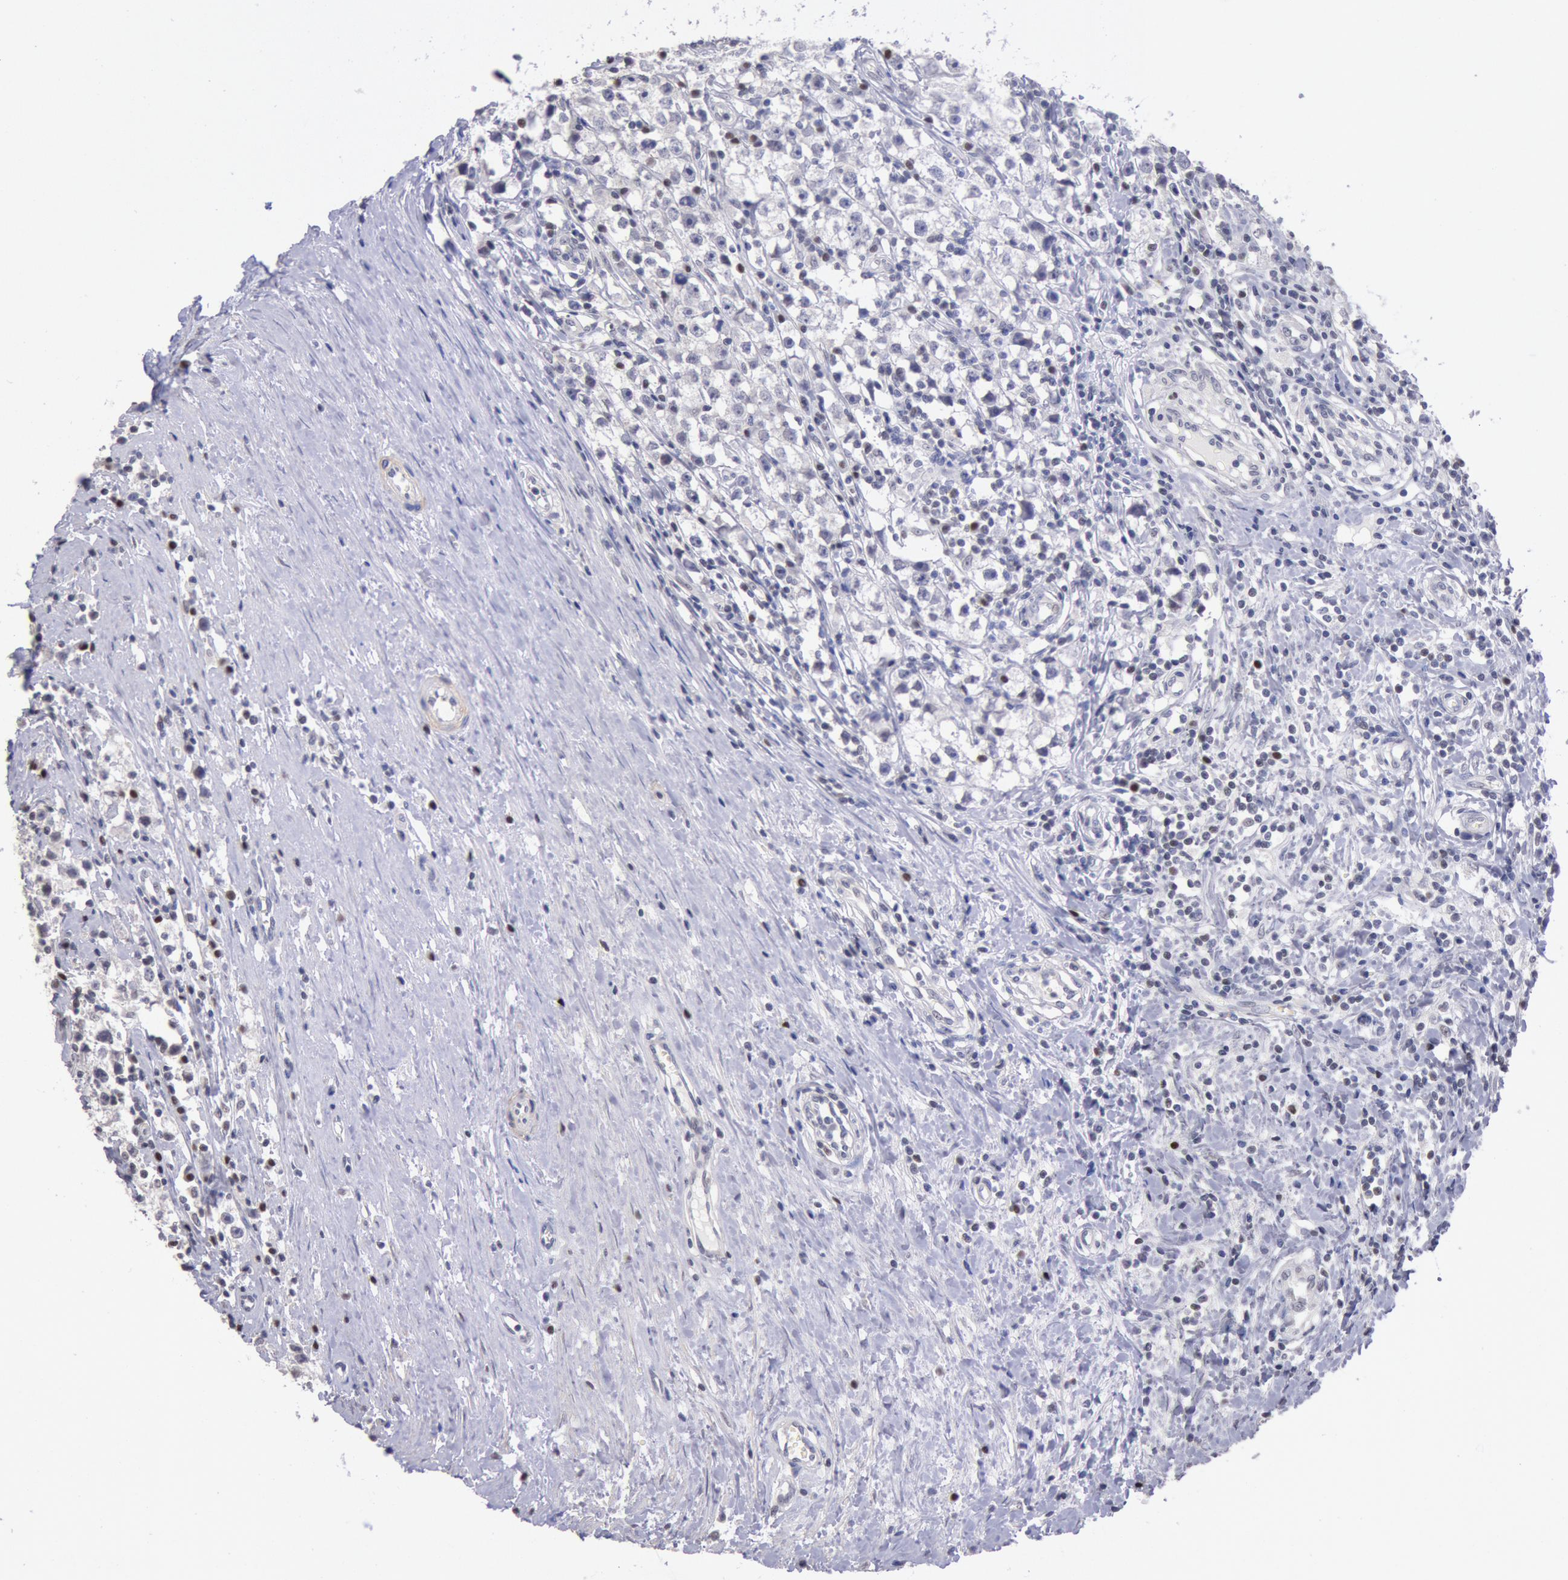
{"staining": {"intensity": "weak", "quantity": "25%-75%", "location": "nuclear"}, "tissue": "testis cancer", "cell_type": "Tumor cells", "image_type": "cancer", "snomed": [{"axis": "morphology", "description": "Seminoma, NOS"}, {"axis": "topography", "description": "Testis"}], "caption": "IHC photomicrograph of neoplastic tissue: human seminoma (testis) stained using immunohistochemistry (IHC) demonstrates low levels of weak protein expression localized specifically in the nuclear of tumor cells, appearing as a nuclear brown color.", "gene": "MYH7", "patient": {"sex": "male", "age": 35}}